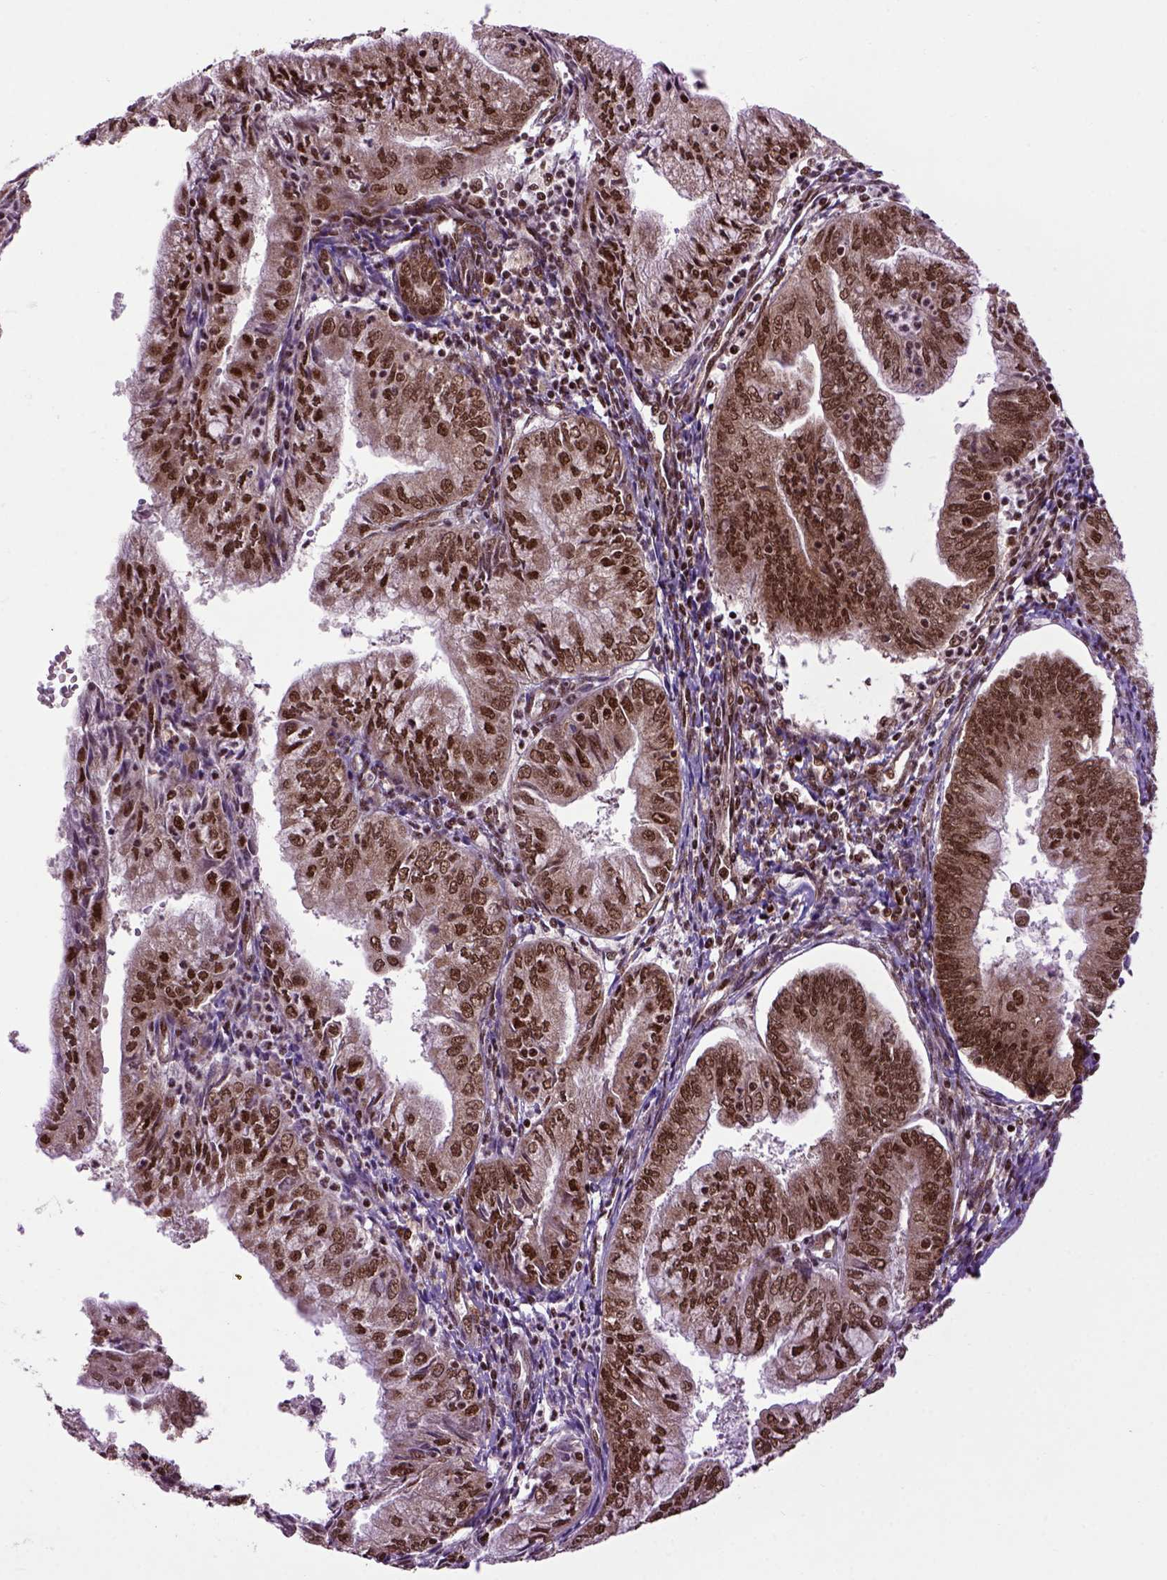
{"staining": {"intensity": "strong", "quantity": ">75%", "location": "cytoplasmic/membranous,nuclear"}, "tissue": "endometrial cancer", "cell_type": "Tumor cells", "image_type": "cancer", "snomed": [{"axis": "morphology", "description": "Adenocarcinoma, NOS"}, {"axis": "topography", "description": "Endometrium"}], "caption": "An image showing strong cytoplasmic/membranous and nuclear positivity in approximately >75% of tumor cells in adenocarcinoma (endometrial), as visualized by brown immunohistochemical staining.", "gene": "CELF1", "patient": {"sex": "female", "age": 55}}